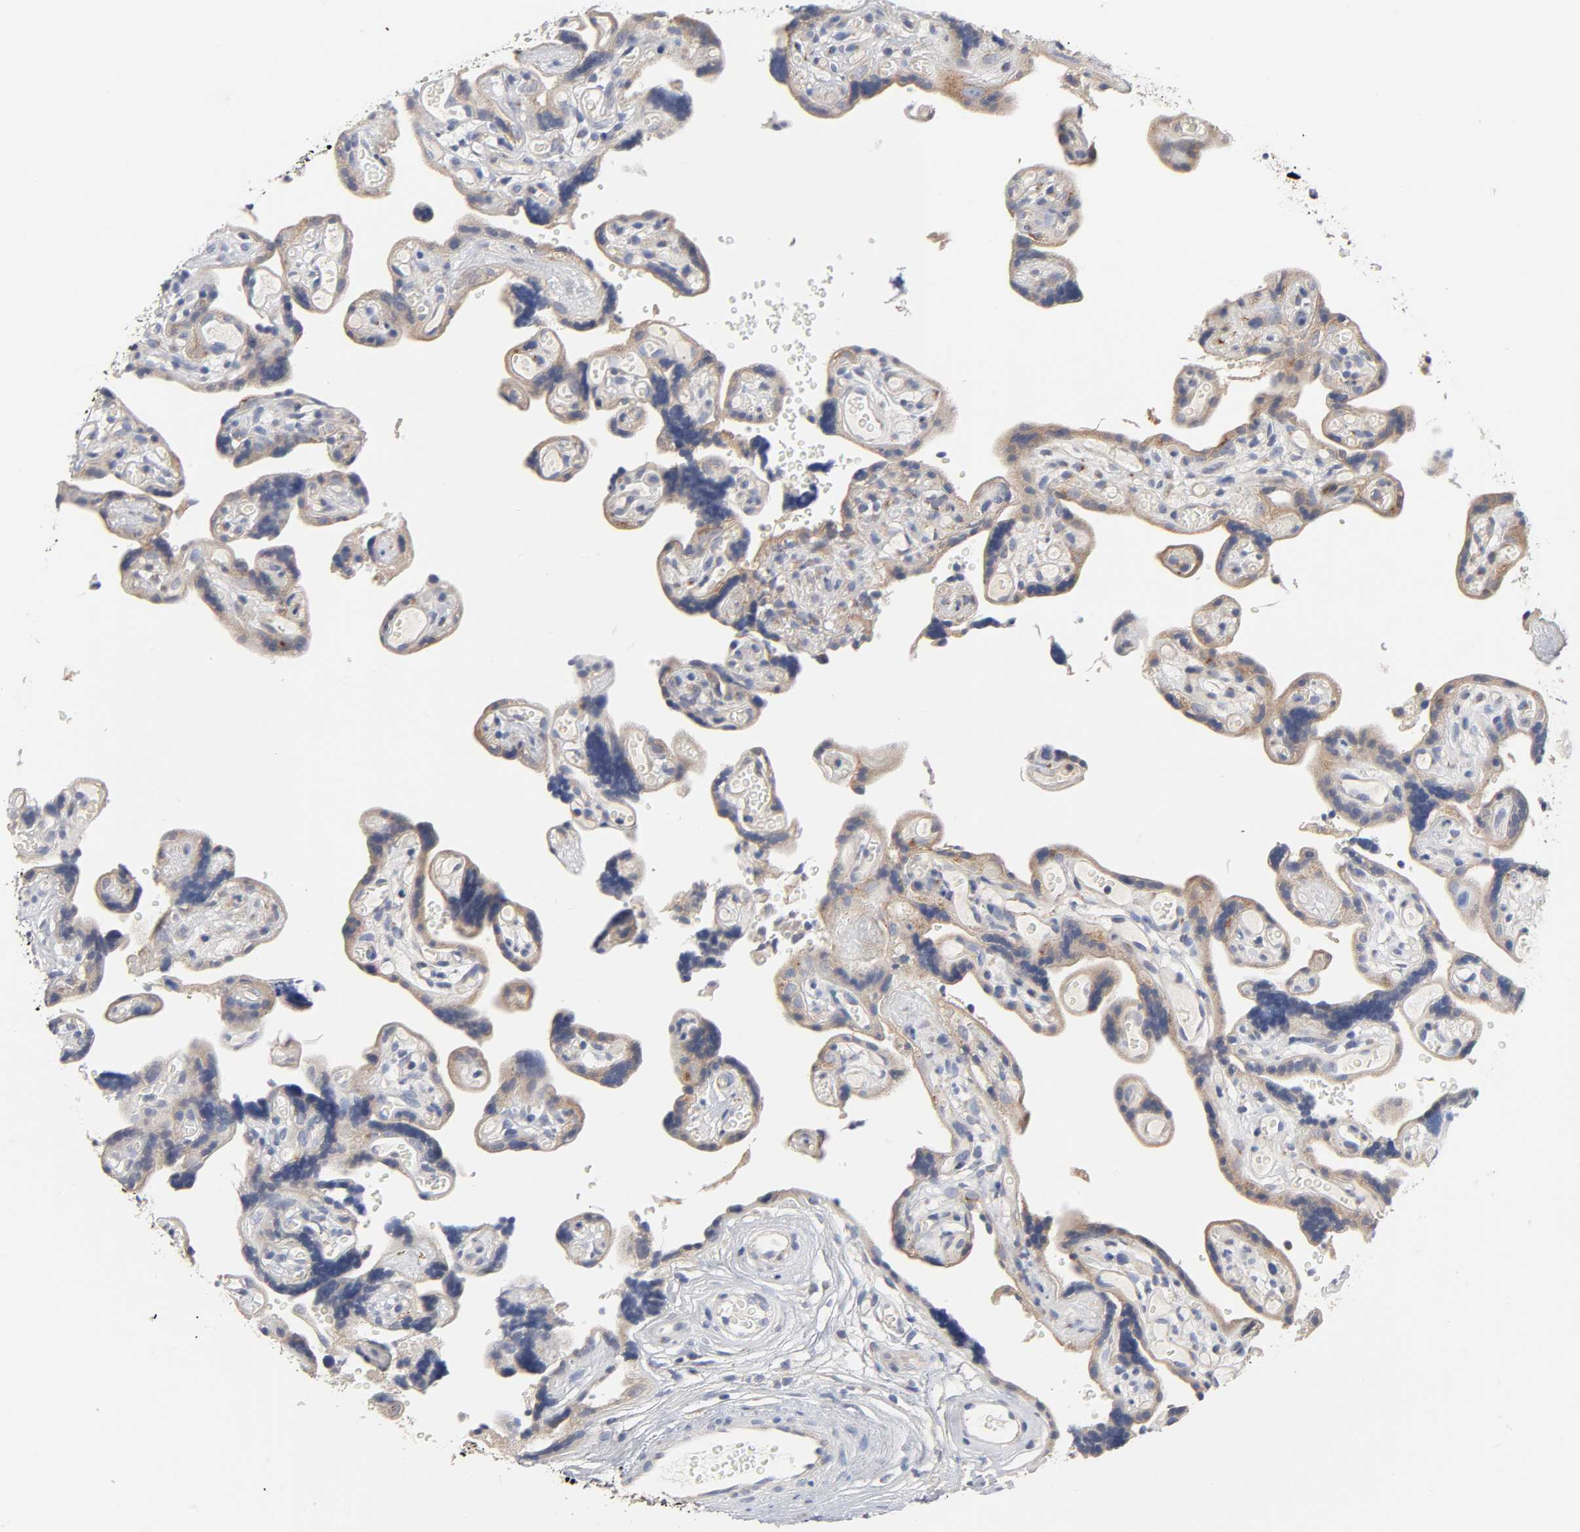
{"staining": {"intensity": "weak", "quantity": ">75%", "location": "cytoplasmic/membranous"}, "tissue": "placenta", "cell_type": "Decidual cells", "image_type": "normal", "snomed": [{"axis": "morphology", "description": "Normal tissue, NOS"}, {"axis": "topography", "description": "Placenta"}], "caption": "Protein analysis of normal placenta exhibits weak cytoplasmic/membranous staining in approximately >75% of decidual cells.", "gene": "C17orf75", "patient": {"sex": "female", "age": 30}}